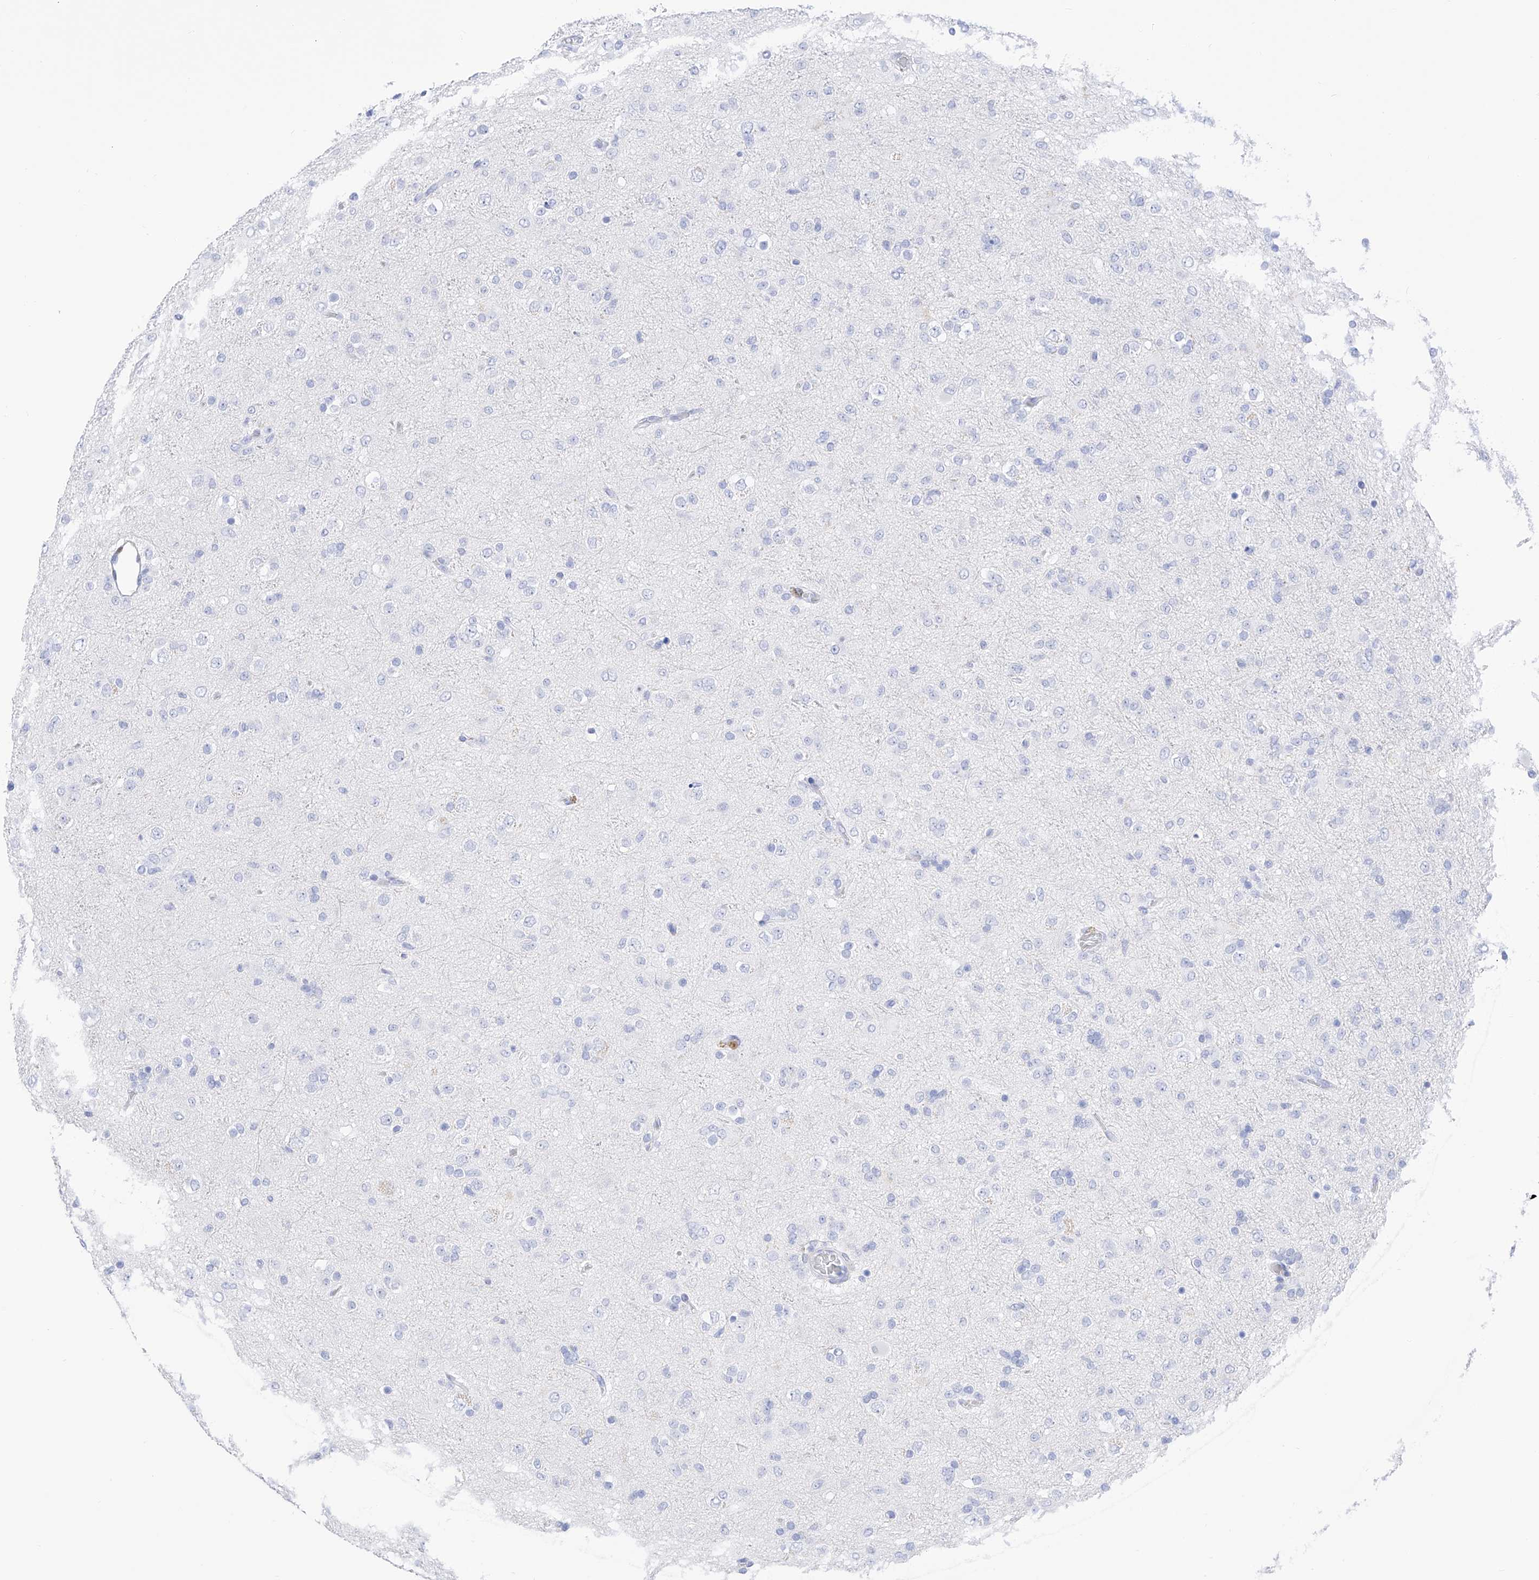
{"staining": {"intensity": "negative", "quantity": "none", "location": "none"}, "tissue": "glioma", "cell_type": "Tumor cells", "image_type": "cancer", "snomed": [{"axis": "morphology", "description": "Glioma, malignant, Low grade"}, {"axis": "topography", "description": "Brain"}], "caption": "This is an immunohistochemistry (IHC) image of malignant glioma (low-grade). There is no staining in tumor cells.", "gene": "TRPC7", "patient": {"sex": "male", "age": 65}}